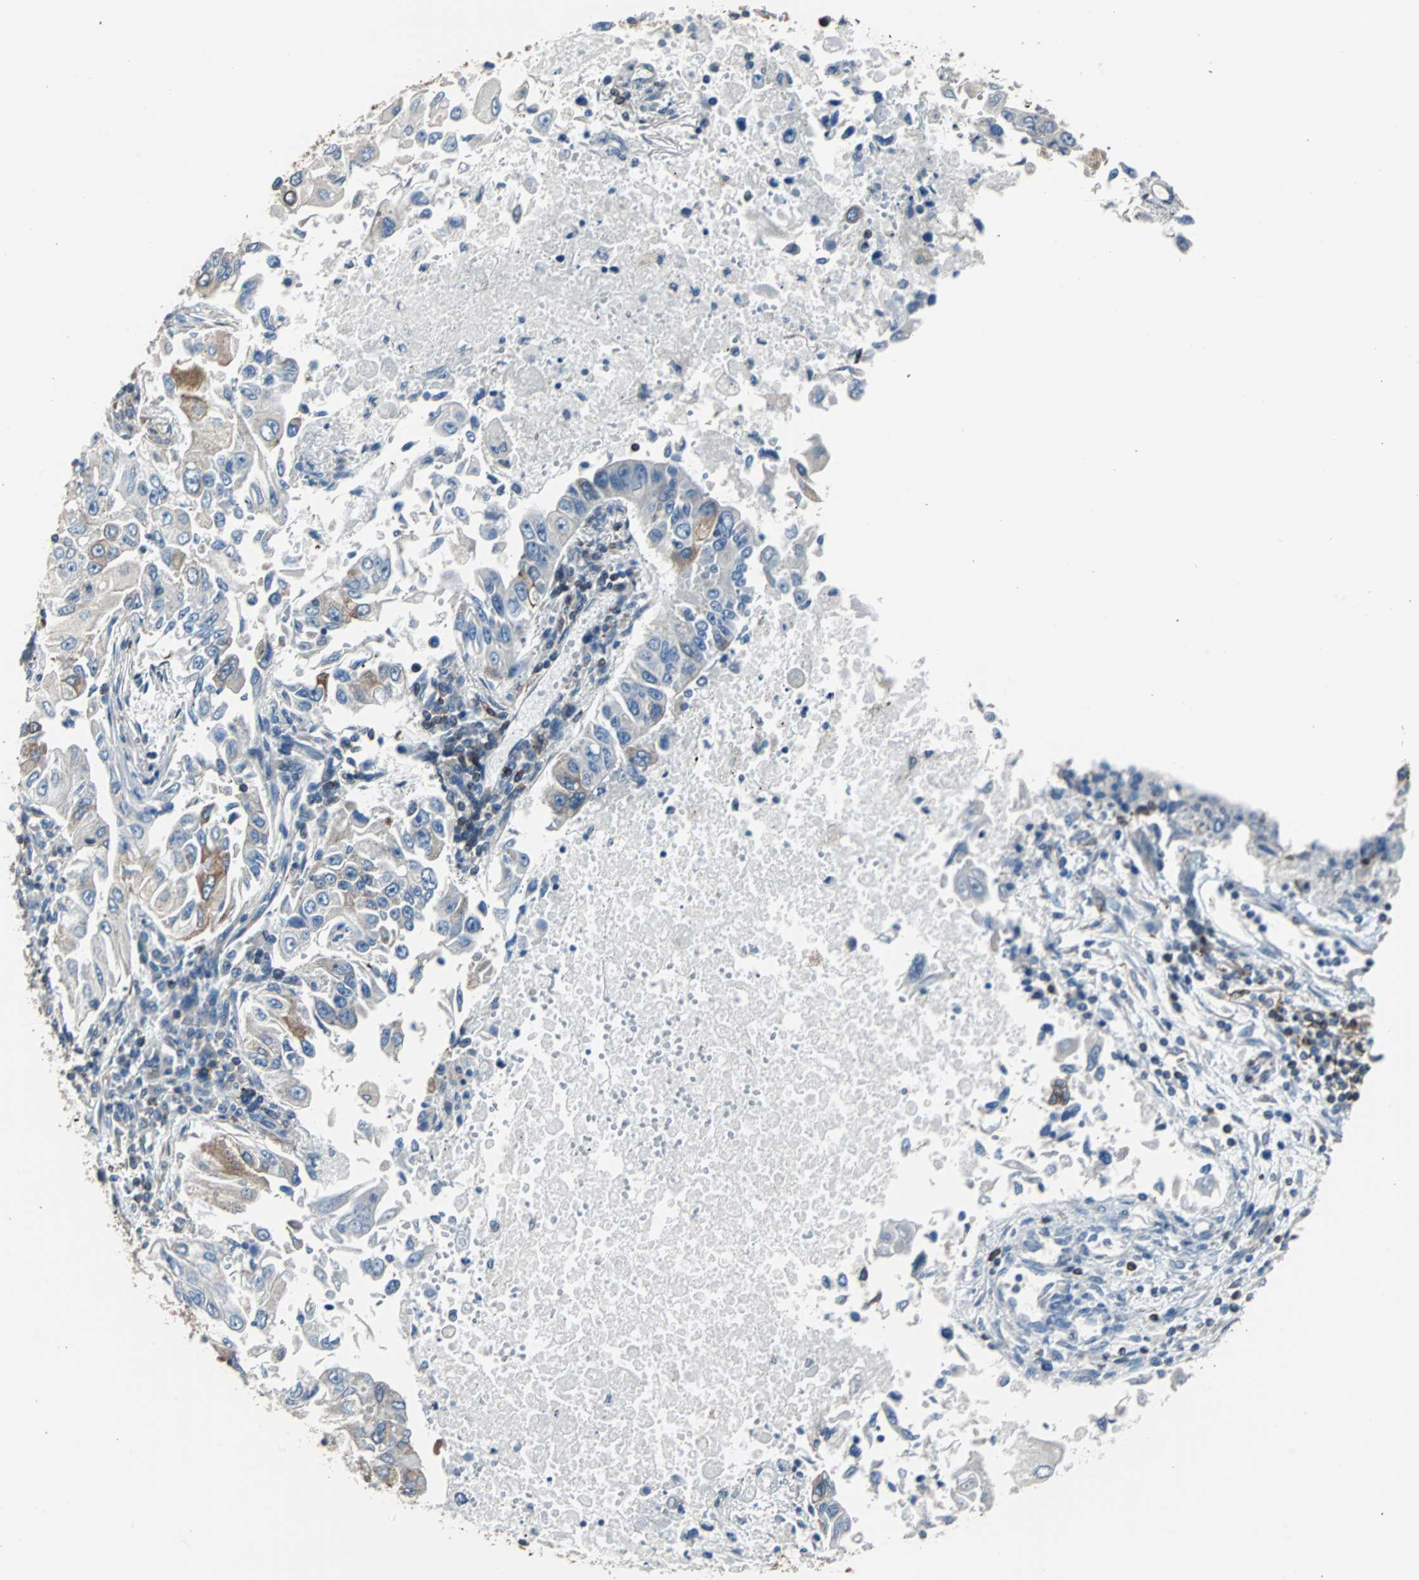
{"staining": {"intensity": "moderate", "quantity": "<25%", "location": "cytoplasmic/membranous"}, "tissue": "lung cancer", "cell_type": "Tumor cells", "image_type": "cancer", "snomed": [{"axis": "morphology", "description": "Adenocarcinoma, NOS"}, {"axis": "topography", "description": "Lung"}], "caption": "A brown stain shows moderate cytoplasmic/membranous staining of a protein in human lung cancer (adenocarcinoma) tumor cells.", "gene": "PBXIP1", "patient": {"sex": "male", "age": 84}}